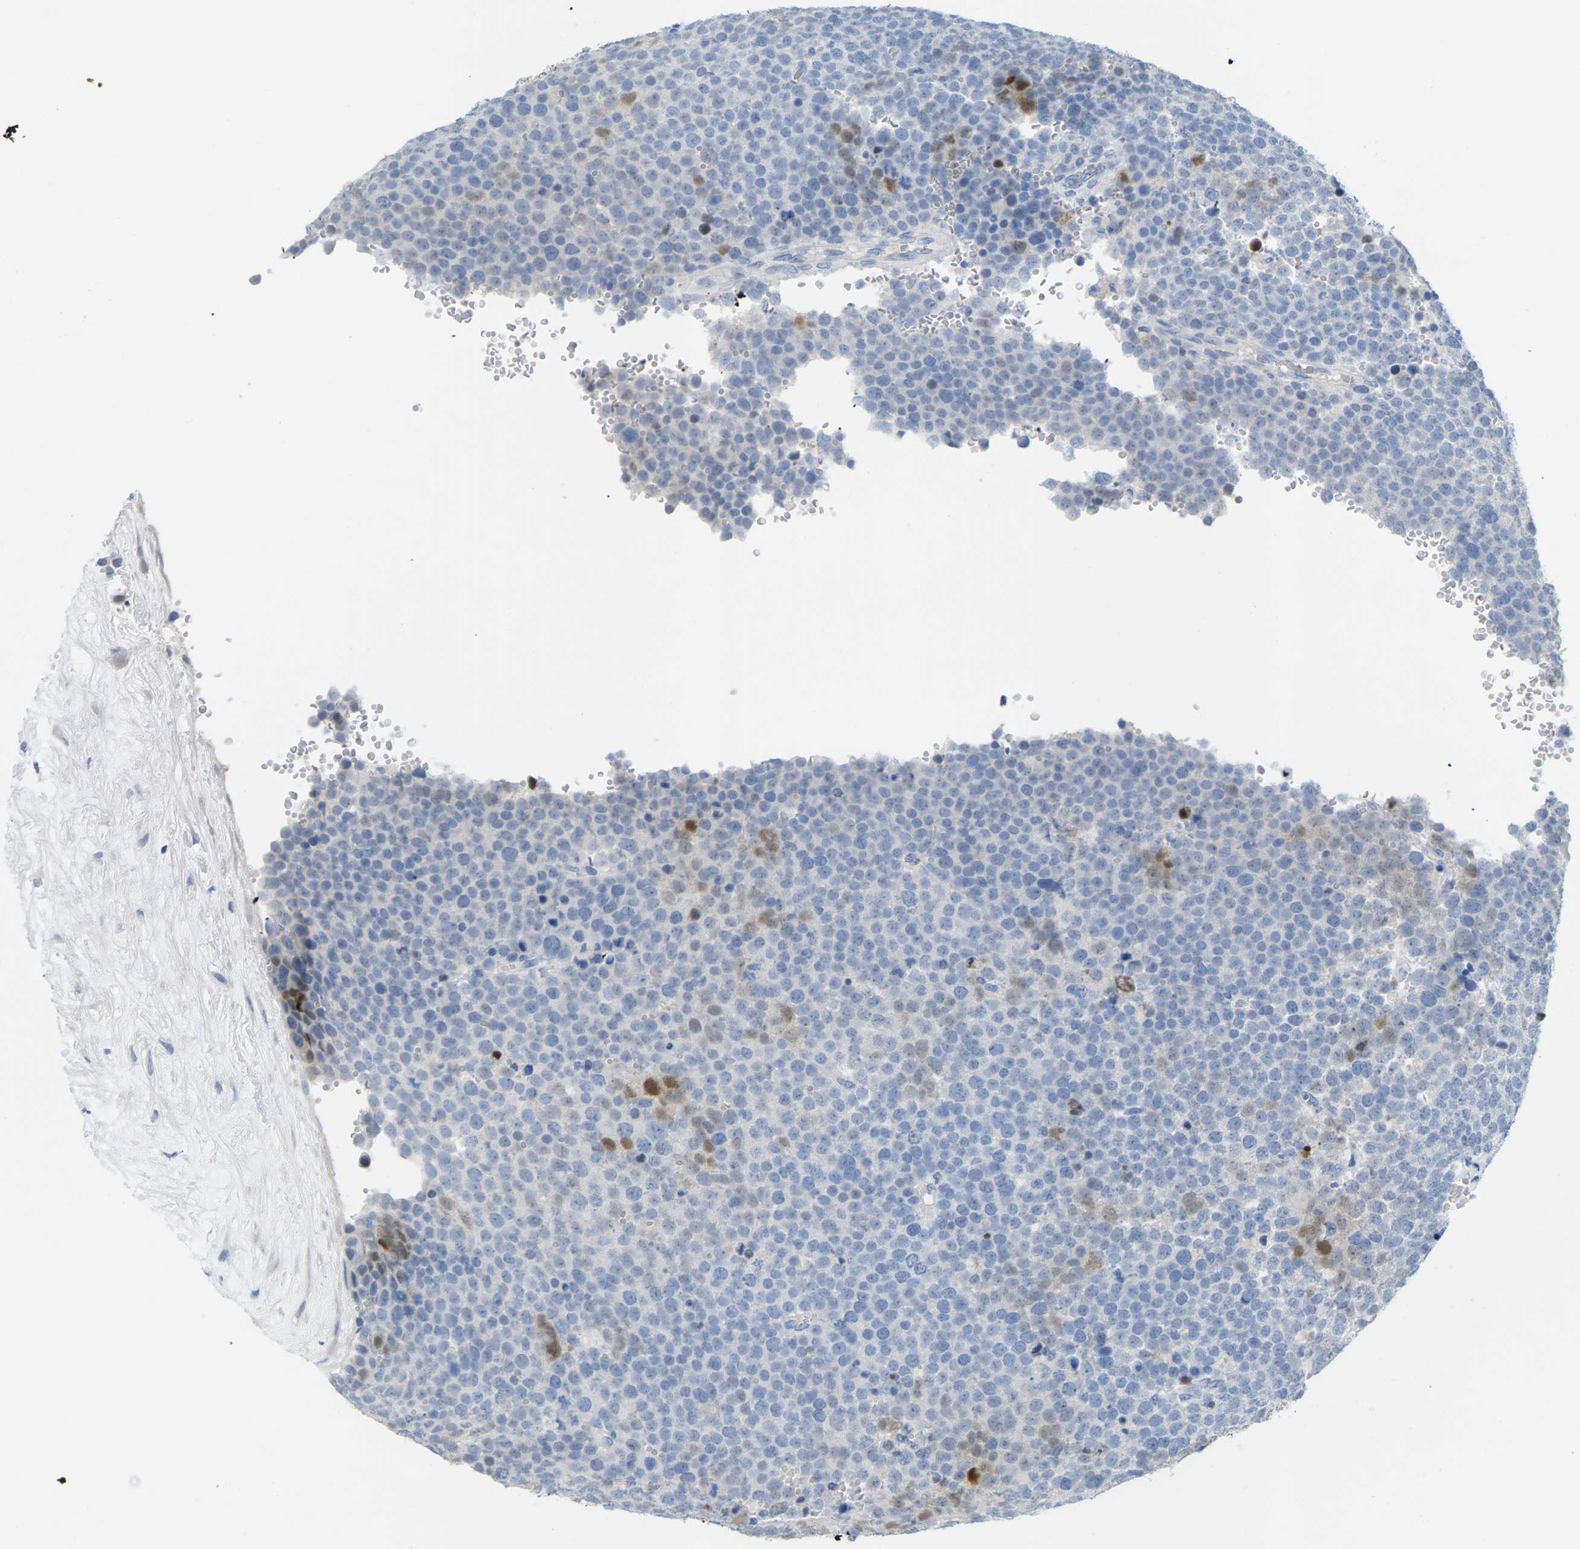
{"staining": {"intensity": "negative", "quantity": "none", "location": "none"}, "tissue": "testis cancer", "cell_type": "Tumor cells", "image_type": "cancer", "snomed": [{"axis": "morphology", "description": "Seminoma, NOS"}, {"axis": "topography", "description": "Testis"}], "caption": "Human testis cancer stained for a protein using IHC shows no expression in tumor cells.", "gene": "CLDN3", "patient": {"sex": "male", "age": 71}}